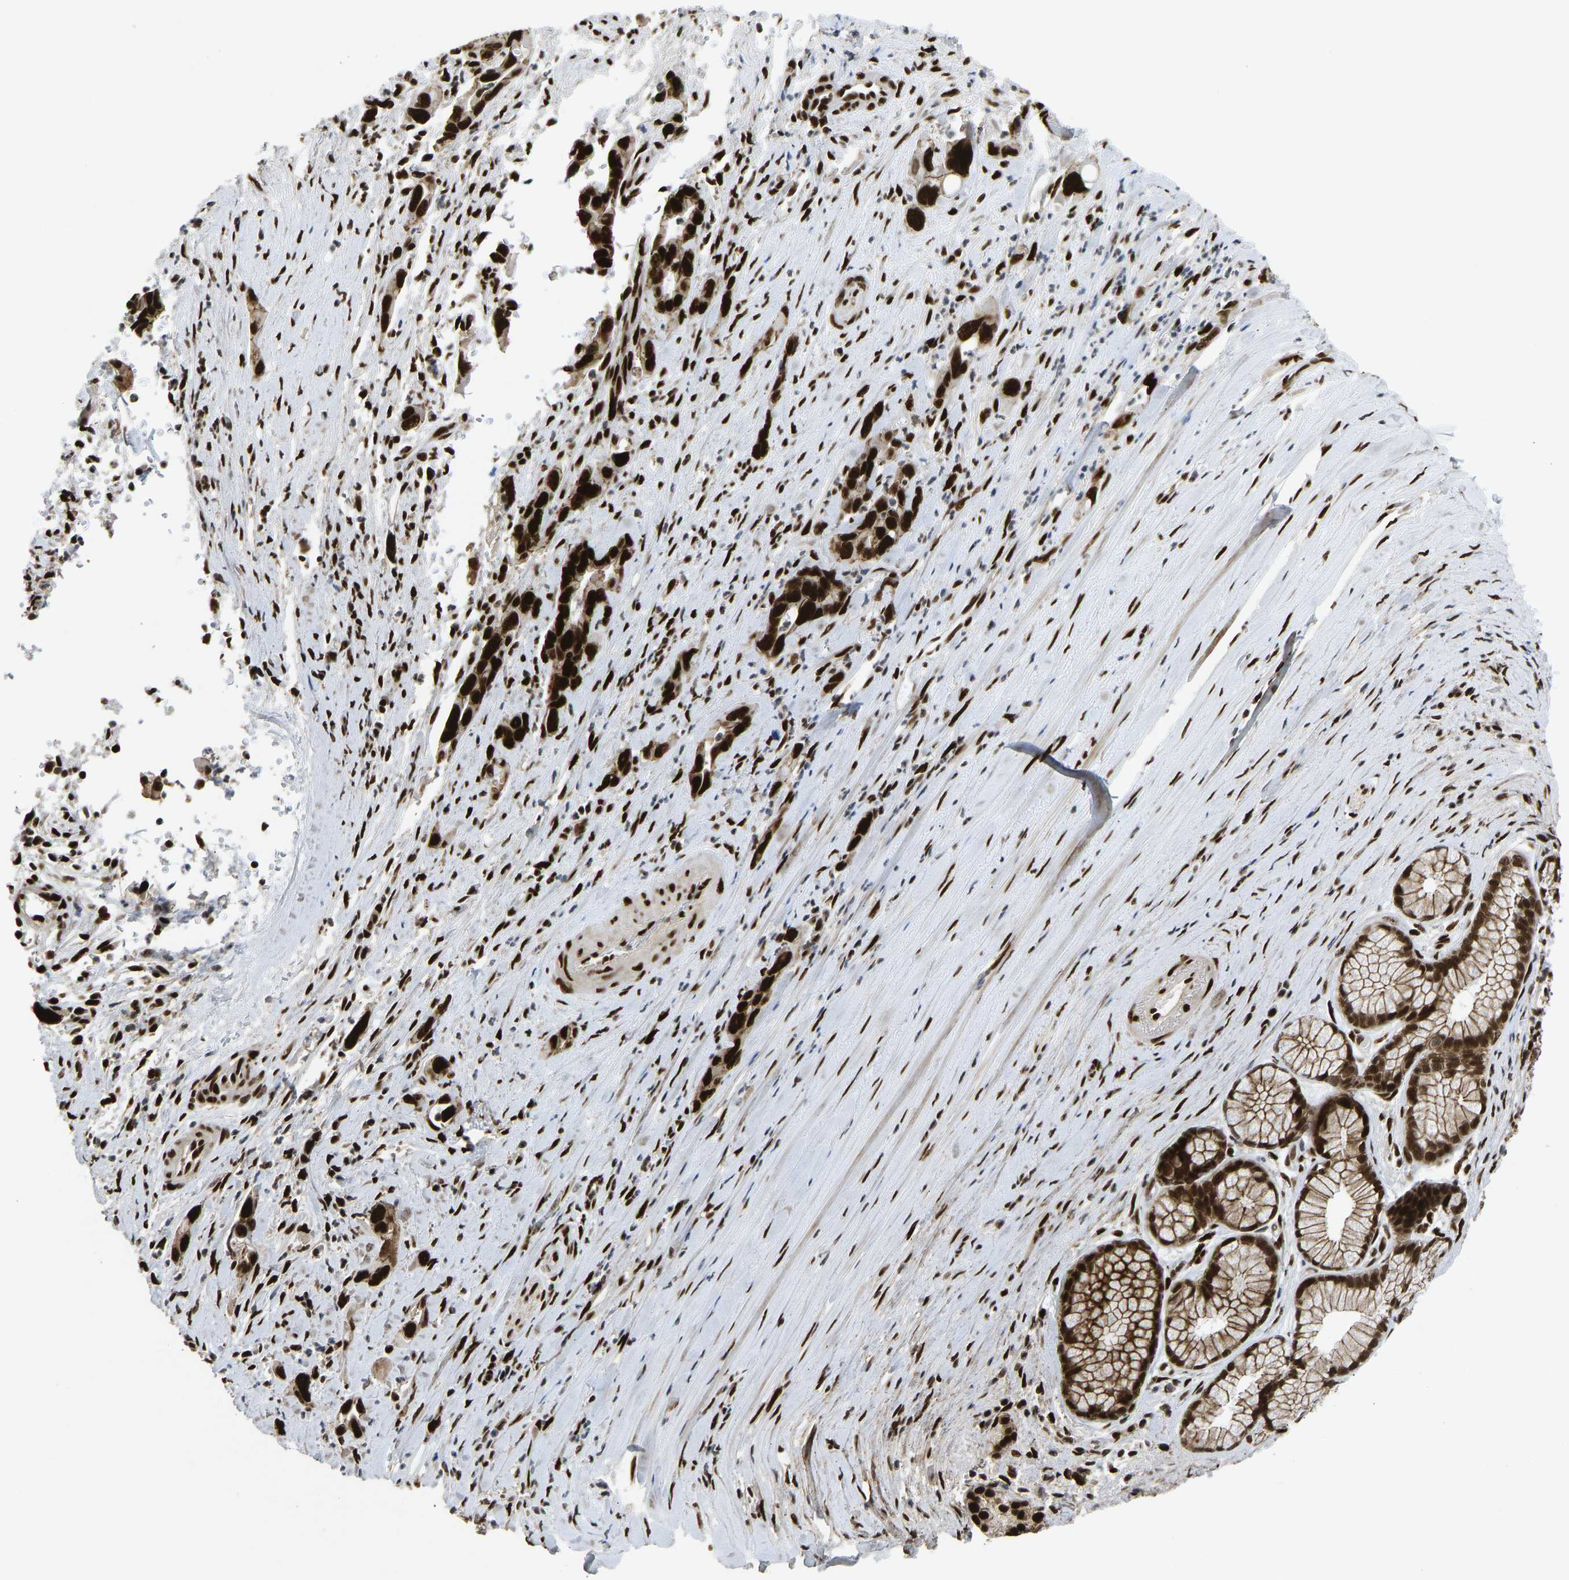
{"staining": {"intensity": "strong", "quantity": ">75%", "location": "nuclear"}, "tissue": "pancreatic cancer", "cell_type": "Tumor cells", "image_type": "cancer", "snomed": [{"axis": "morphology", "description": "Adenocarcinoma, NOS"}, {"axis": "topography", "description": "Pancreas"}], "caption": "Tumor cells exhibit high levels of strong nuclear expression in about >75% of cells in human adenocarcinoma (pancreatic). (DAB IHC with brightfield microscopy, high magnification).", "gene": "FOXK1", "patient": {"sex": "female", "age": 70}}